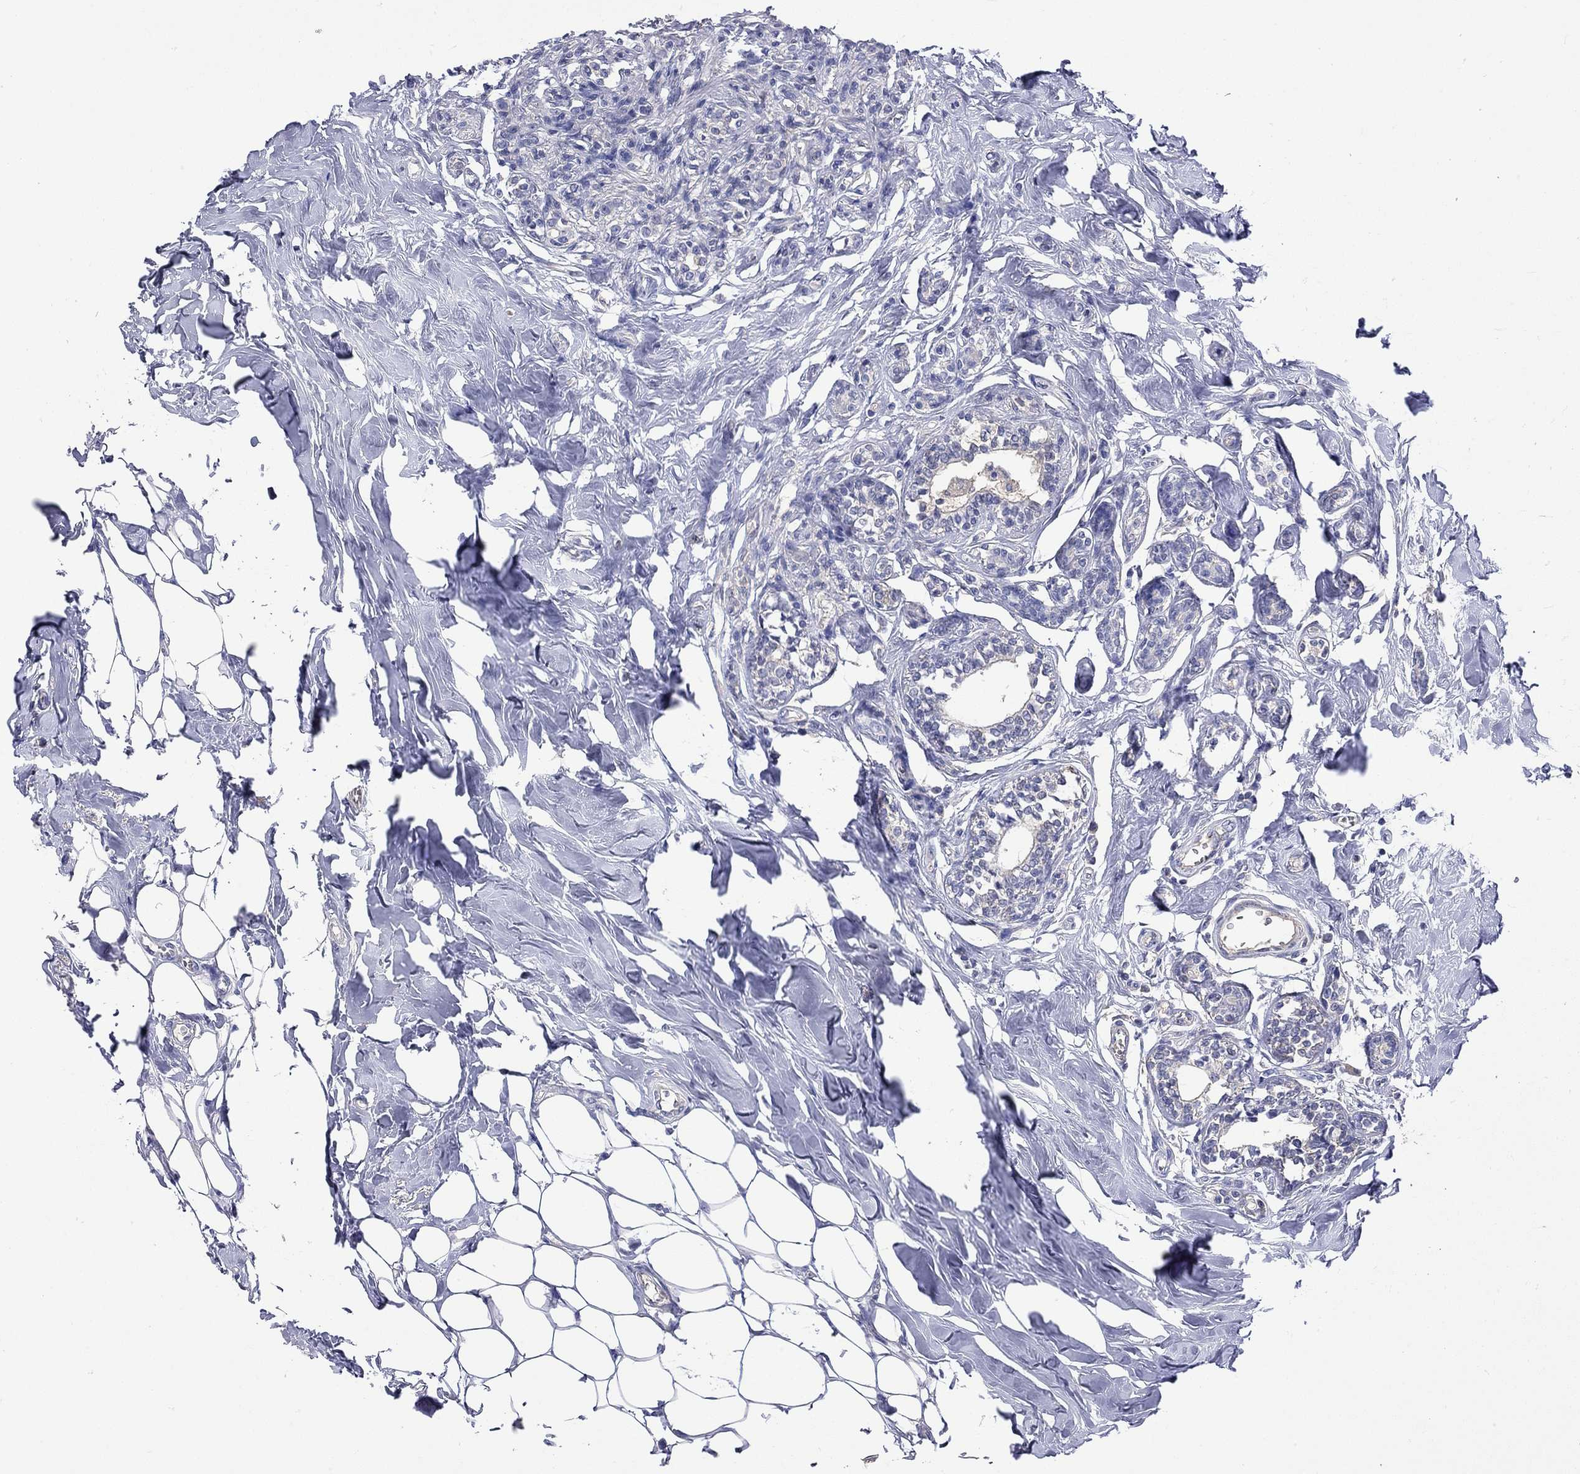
{"staining": {"intensity": "negative", "quantity": "none", "location": "none"}, "tissue": "breast cancer", "cell_type": "Tumor cells", "image_type": "cancer", "snomed": [{"axis": "morphology", "description": "Duct carcinoma"}, {"axis": "topography", "description": "Breast"}], "caption": "This is an immunohistochemistry image of human breast cancer. There is no staining in tumor cells.", "gene": "LRFN4", "patient": {"sex": "female", "age": 83}}